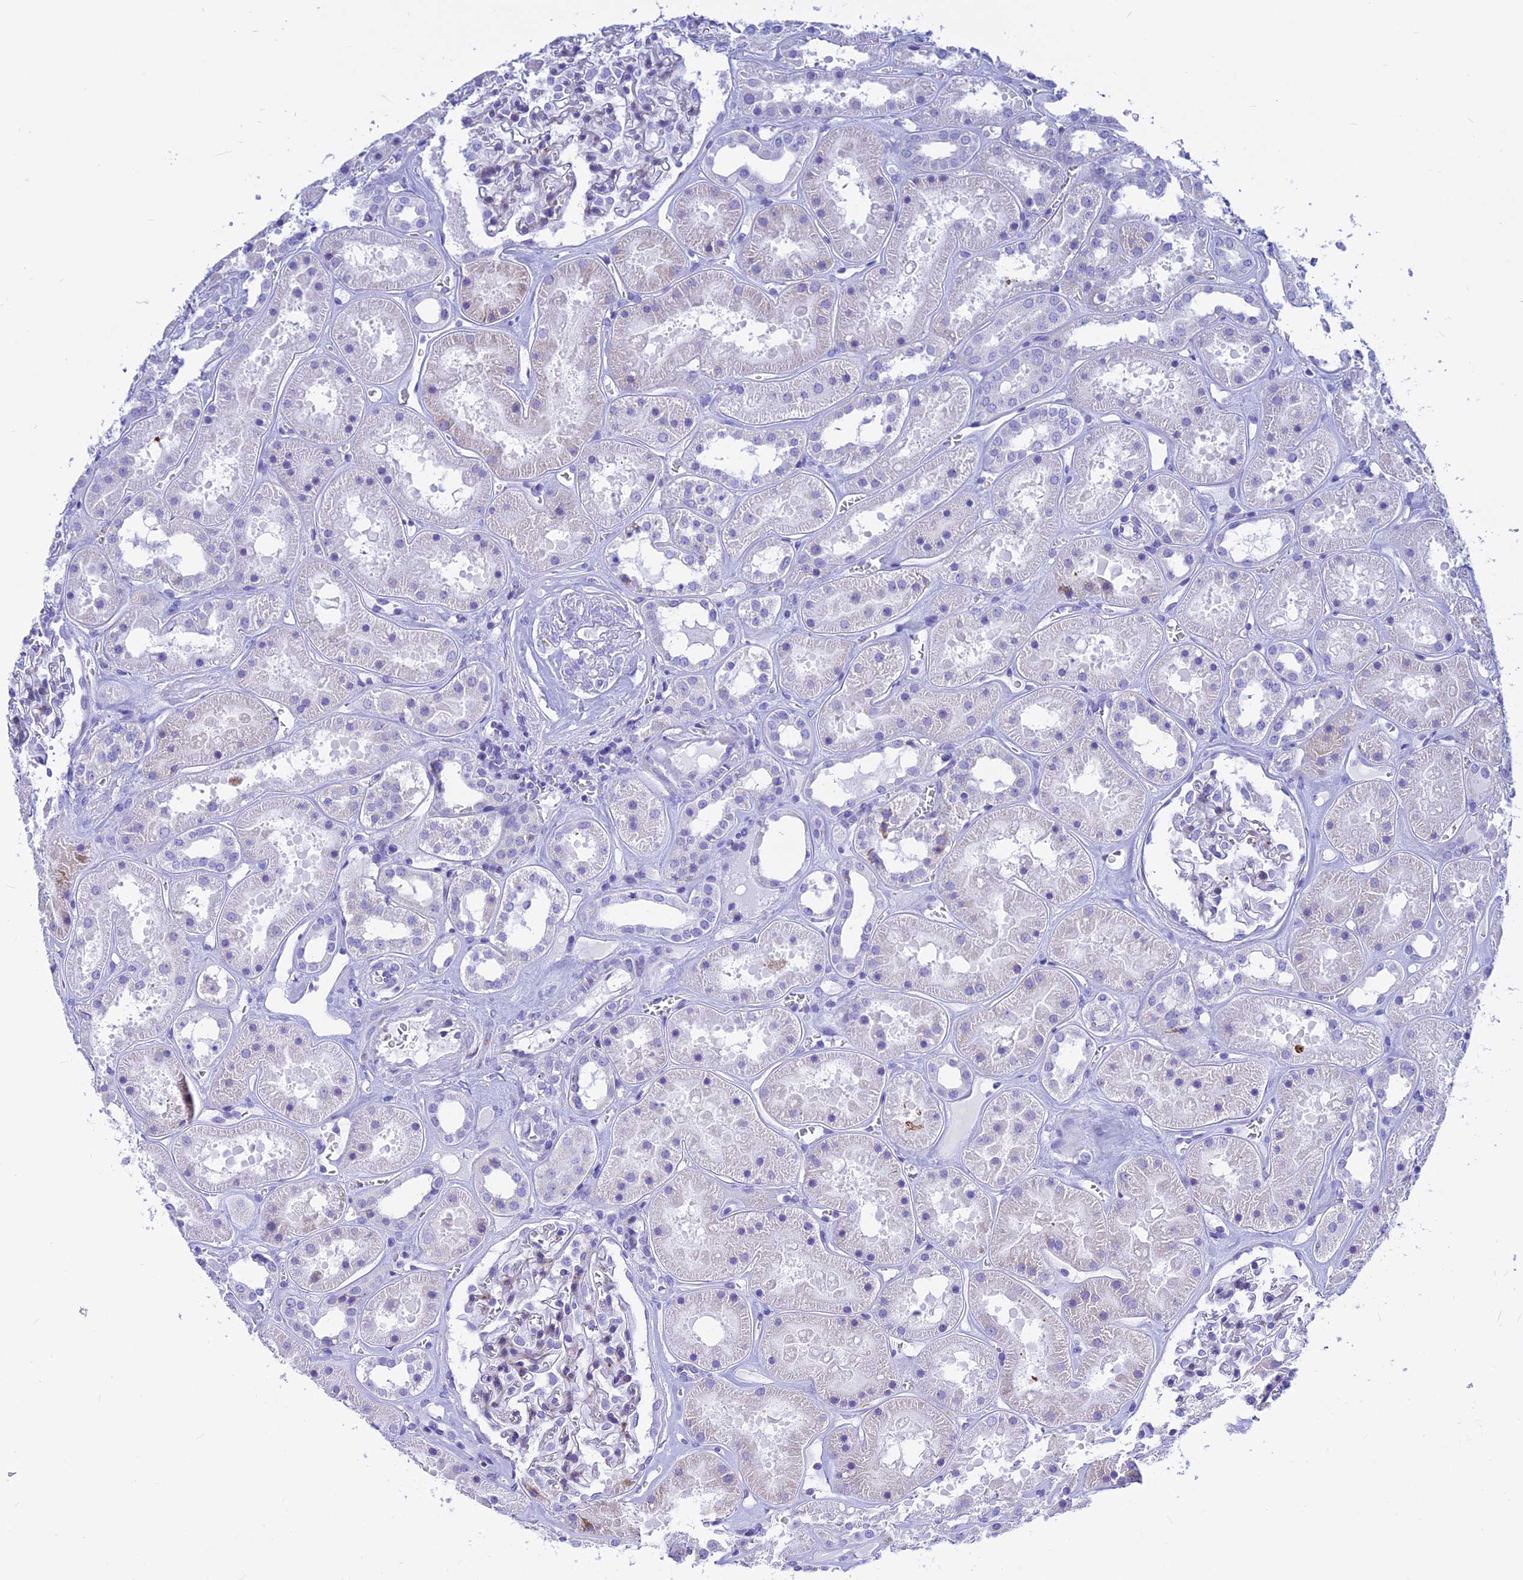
{"staining": {"intensity": "negative", "quantity": "none", "location": "none"}, "tissue": "kidney", "cell_type": "Cells in glomeruli", "image_type": "normal", "snomed": [{"axis": "morphology", "description": "Normal tissue, NOS"}, {"axis": "topography", "description": "Kidney"}], "caption": "Immunohistochemical staining of benign kidney reveals no significant positivity in cells in glomeruli. (DAB IHC visualized using brightfield microscopy, high magnification).", "gene": "CNOT6", "patient": {"sex": "female", "age": 41}}